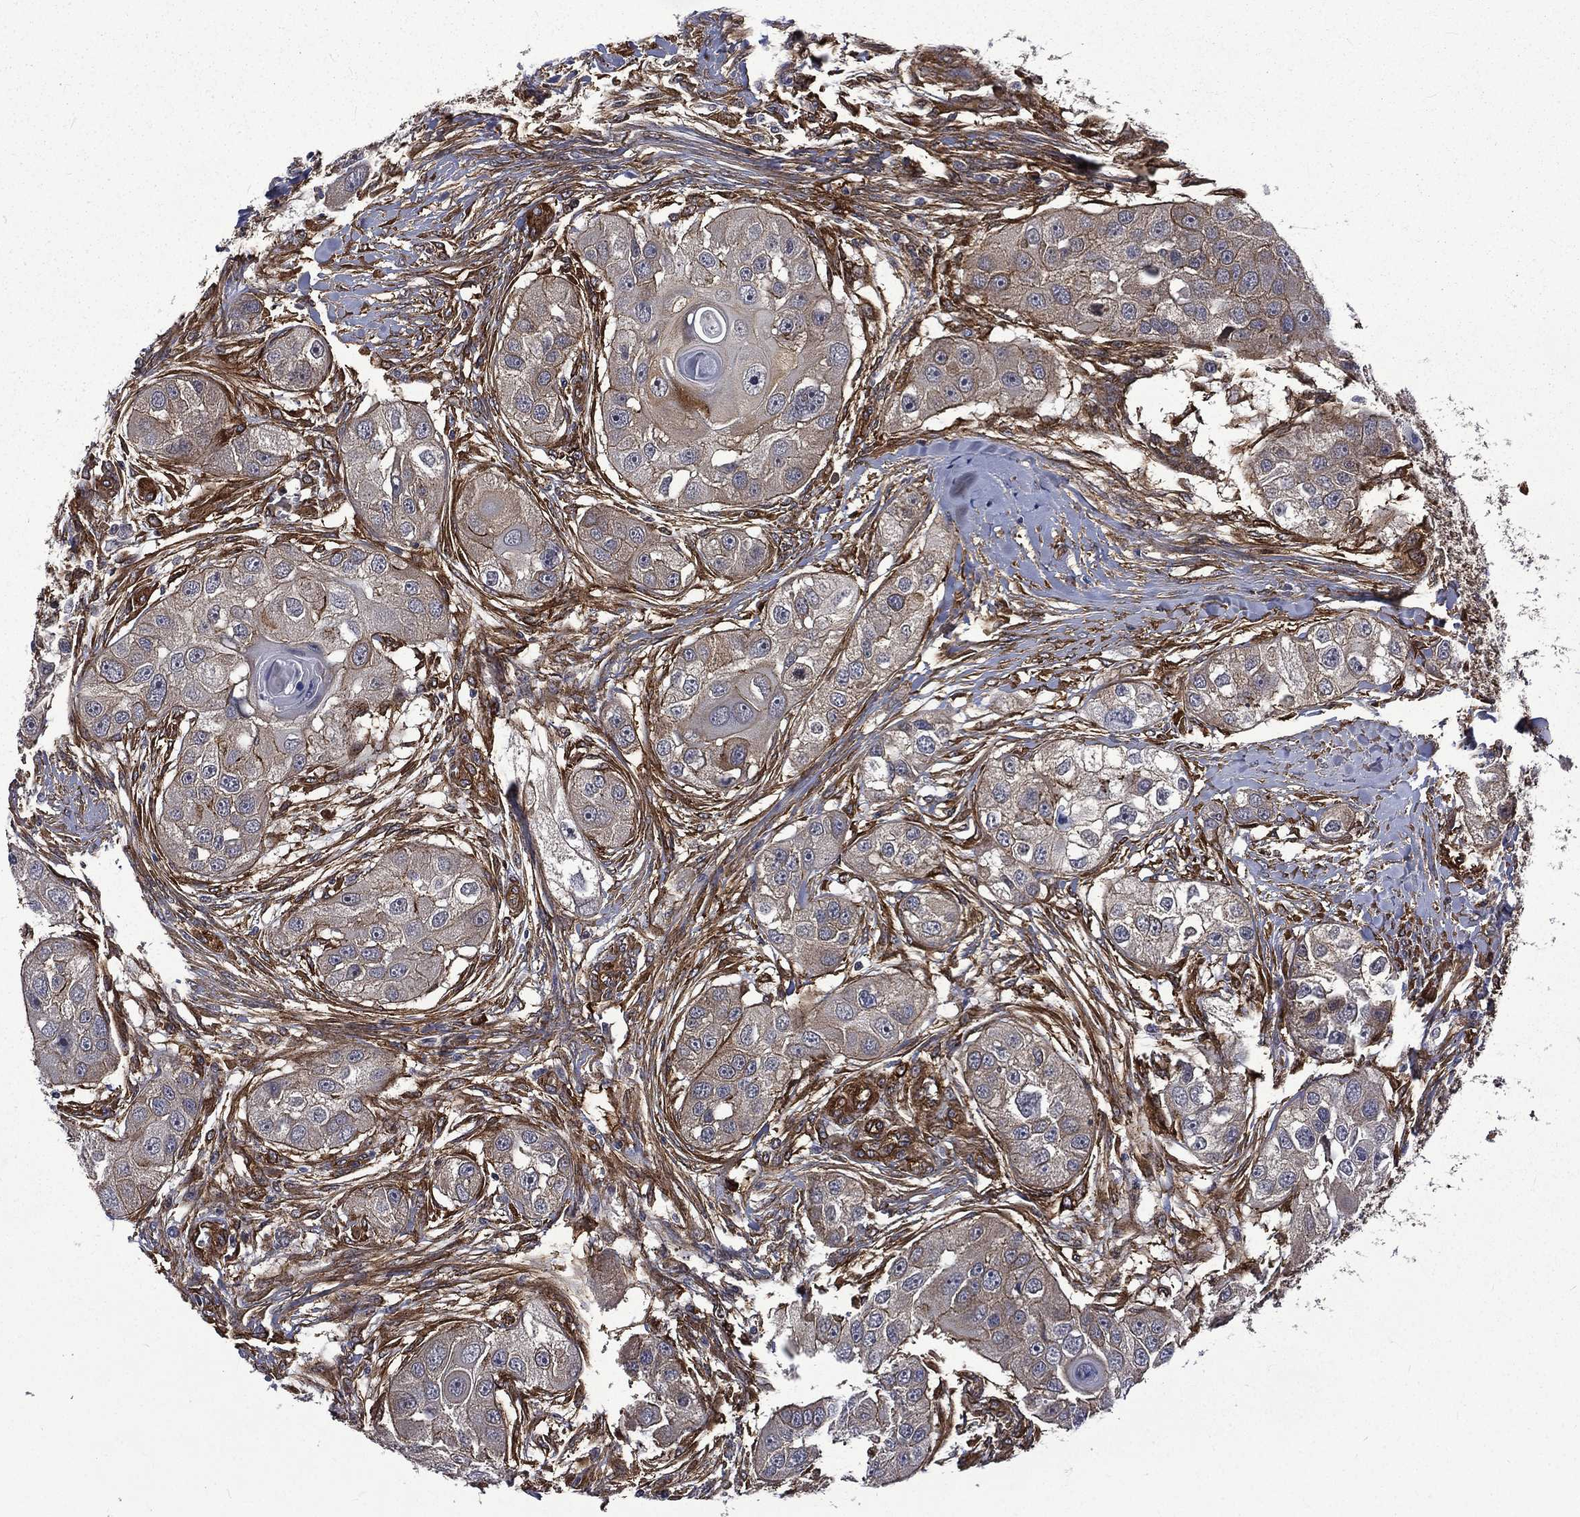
{"staining": {"intensity": "moderate", "quantity": "<25%", "location": "cytoplasmic/membranous"}, "tissue": "head and neck cancer", "cell_type": "Tumor cells", "image_type": "cancer", "snomed": [{"axis": "morphology", "description": "Normal tissue, NOS"}, {"axis": "morphology", "description": "Squamous cell carcinoma, NOS"}, {"axis": "topography", "description": "Skeletal muscle"}, {"axis": "topography", "description": "Head-Neck"}], "caption": "The immunohistochemical stain labels moderate cytoplasmic/membranous positivity in tumor cells of head and neck cancer (squamous cell carcinoma) tissue. The staining was performed using DAB to visualize the protein expression in brown, while the nuclei were stained in blue with hematoxylin (Magnification: 20x).", "gene": "PPFIBP1", "patient": {"sex": "male", "age": 51}}